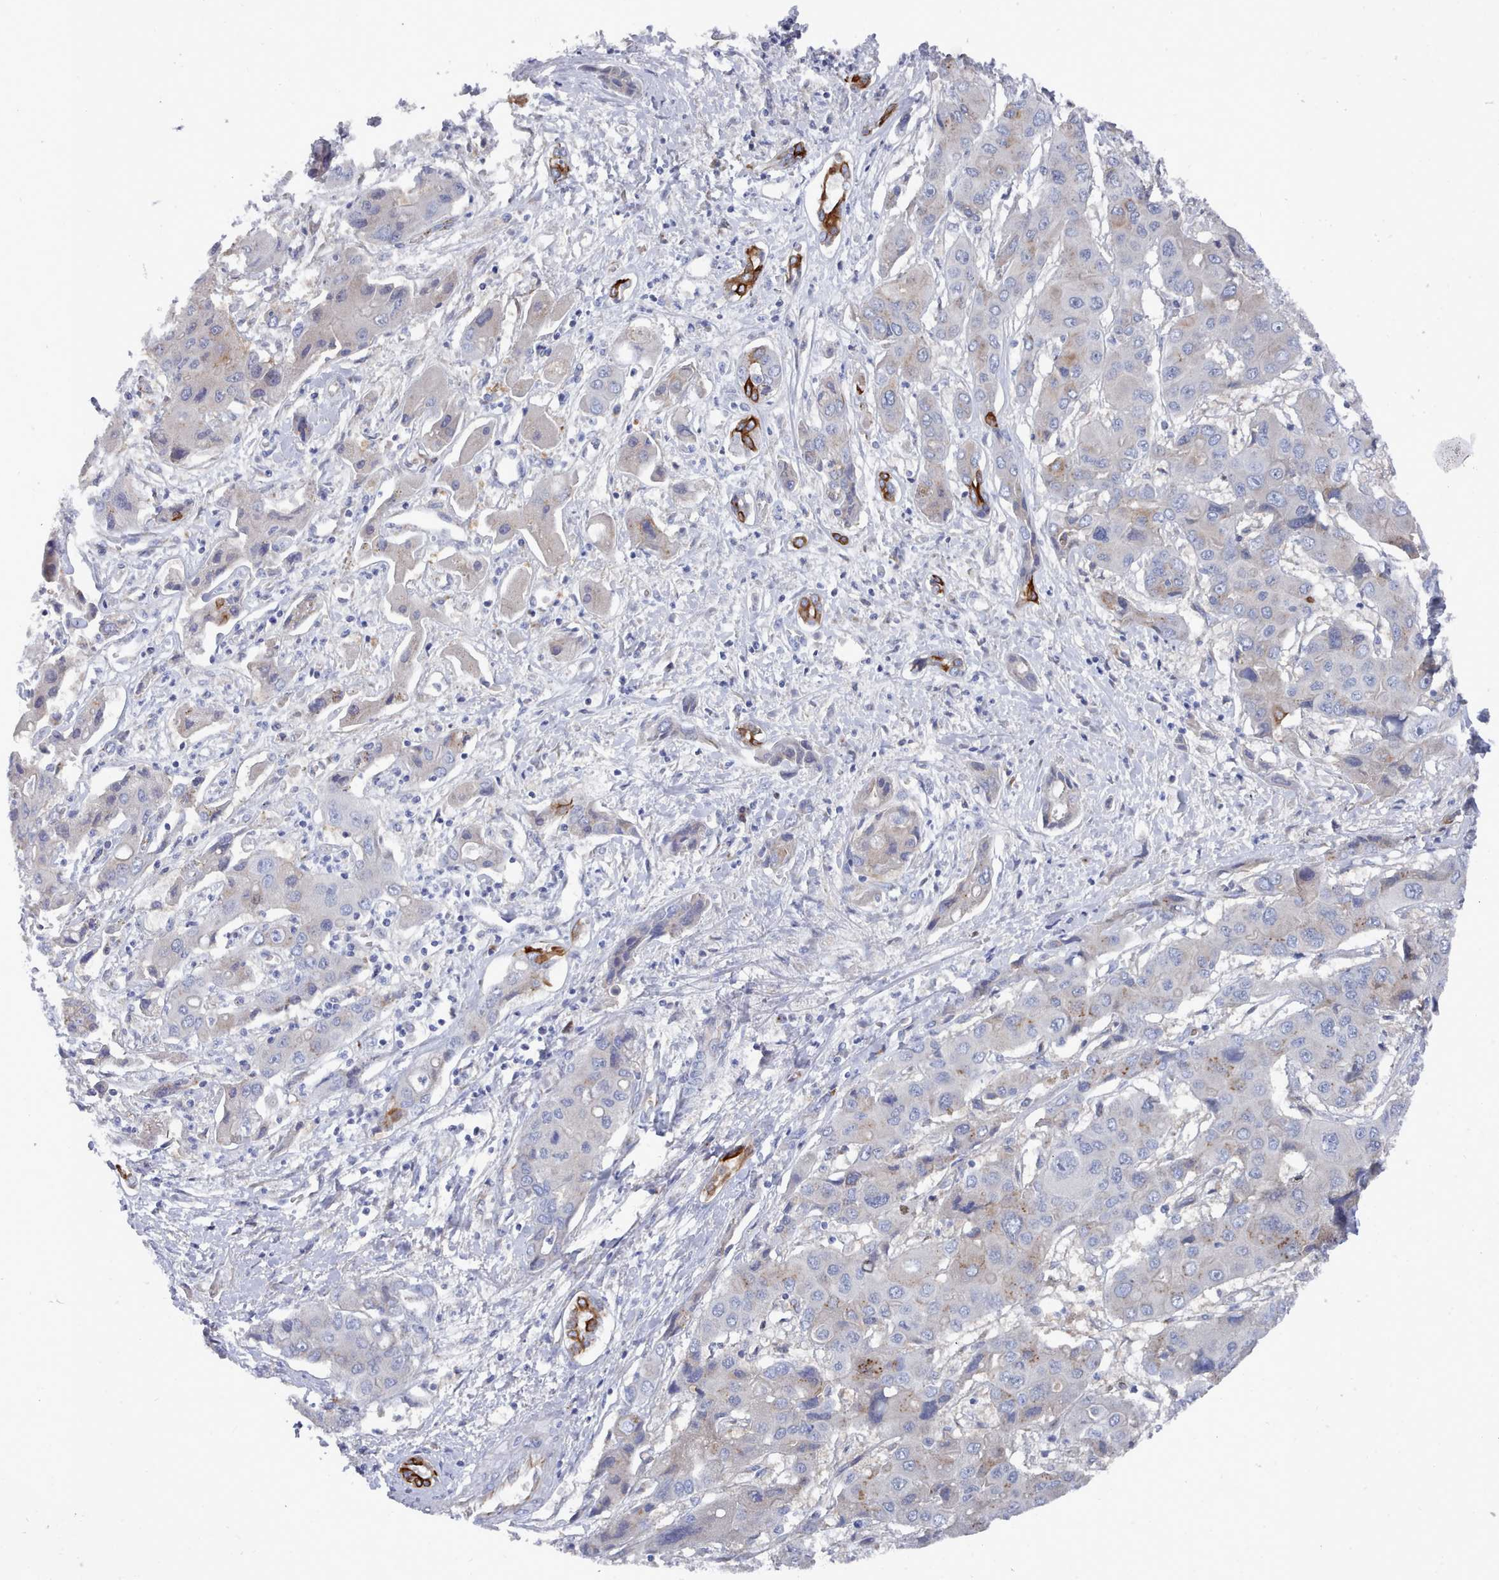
{"staining": {"intensity": "weak", "quantity": "<25%", "location": "cytoplasmic/membranous"}, "tissue": "liver cancer", "cell_type": "Tumor cells", "image_type": "cancer", "snomed": [{"axis": "morphology", "description": "Cholangiocarcinoma"}, {"axis": "topography", "description": "Liver"}], "caption": "A high-resolution micrograph shows immunohistochemistry (IHC) staining of liver cancer, which shows no significant staining in tumor cells.", "gene": "PDE4C", "patient": {"sex": "male", "age": 67}}